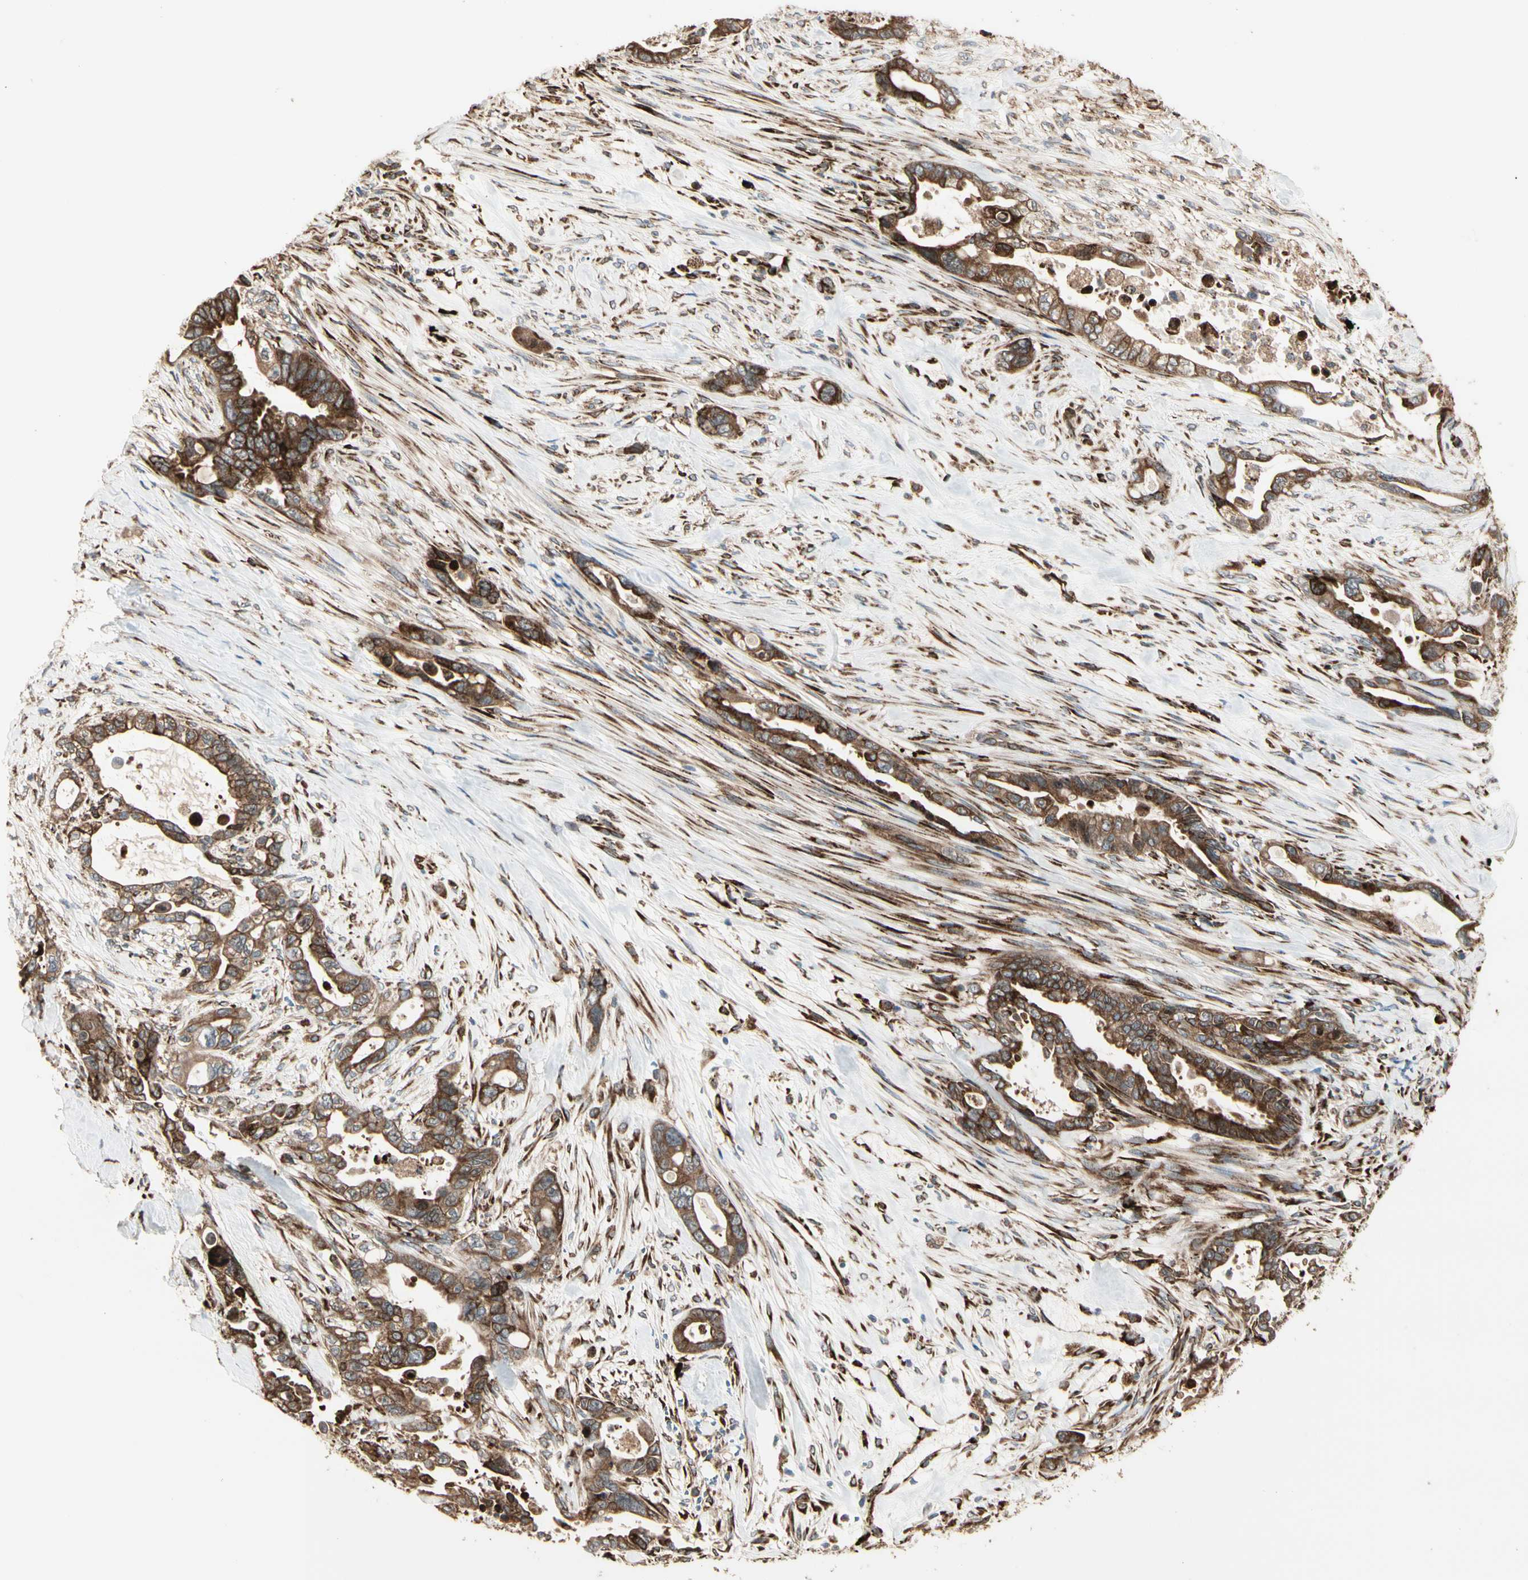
{"staining": {"intensity": "strong", "quantity": ">75%", "location": "cytoplasmic/membranous"}, "tissue": "pancreatic cancer", "cell_type": "Tumor cells", "image_type": "cancer", "snomed": [{"axis": "morphology", "description": "Adenocarcinoma, NOS"}, {"axis": "topography", "description": "Pancreas"}], "caption": "DAB immunohistochemical staining of adenocarcinoma (pancreatic) shows strong cytoplasmic/membranous protein staining in about >75% of tumor cells.", "gene": "HSP90B1", "patient": {"sex": "male", "age": 70}}